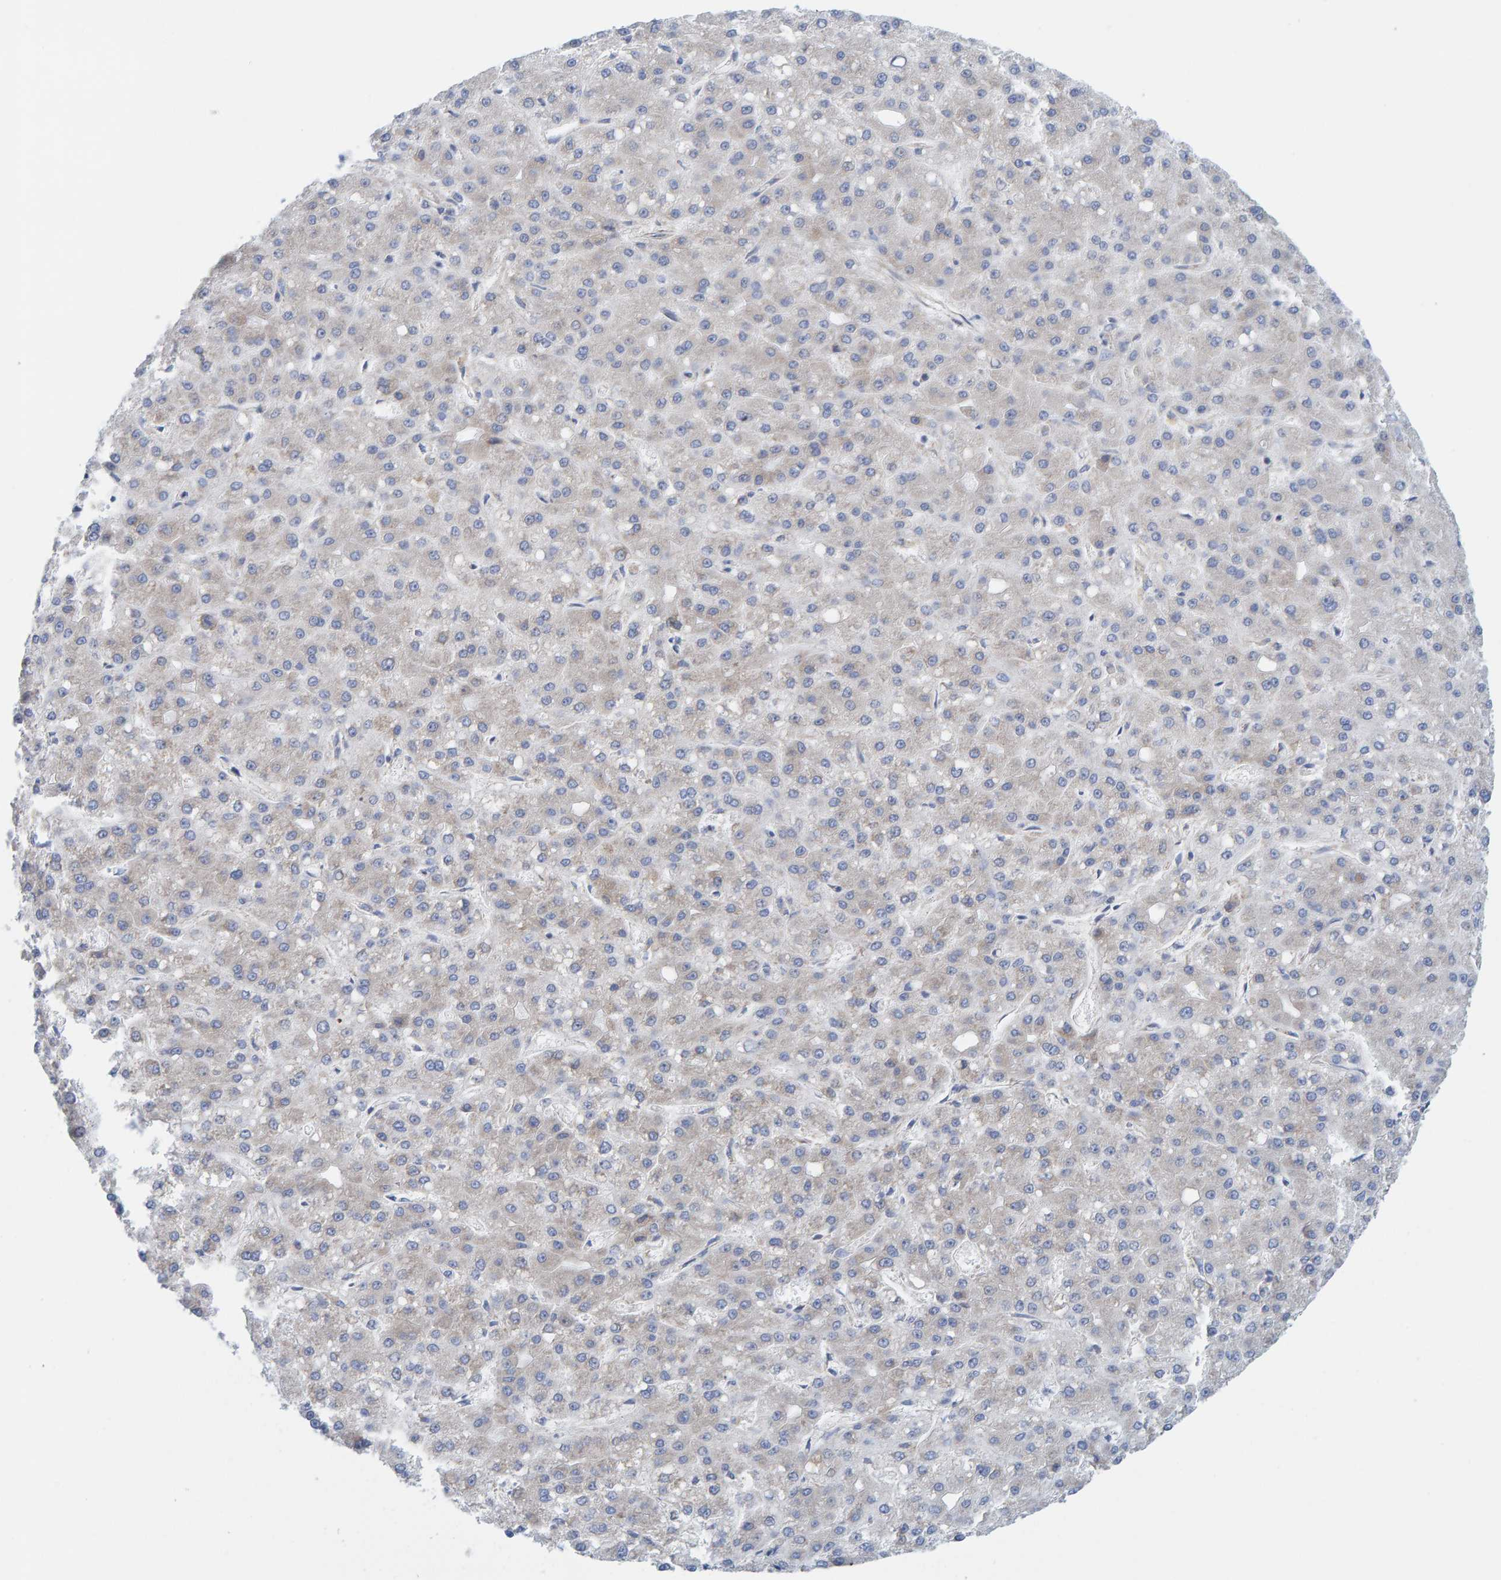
{"staining": {"intensity": "negative", "quantity": "none", "location": "none"}, "tissue": "liver cancer", "cell_type": "Tumor cells", "image_type": "cancer", "snomed": [{"axis": "morphology", "description": "Carcinoma, Hepatocellular, NOS"}, {"axis": "topography", "description": "Liver"}], "caption": "High power microscopy histopathology image of an immunohistochemistry (IHC) photomicrograph of liver cancer (hepatocellular carcinoma), revealing no significant expression in tumor cells. Nuclei are stained in blue.", "gene": "CDK5RAP3", "patient": {"sex": "male", "age": 67}}